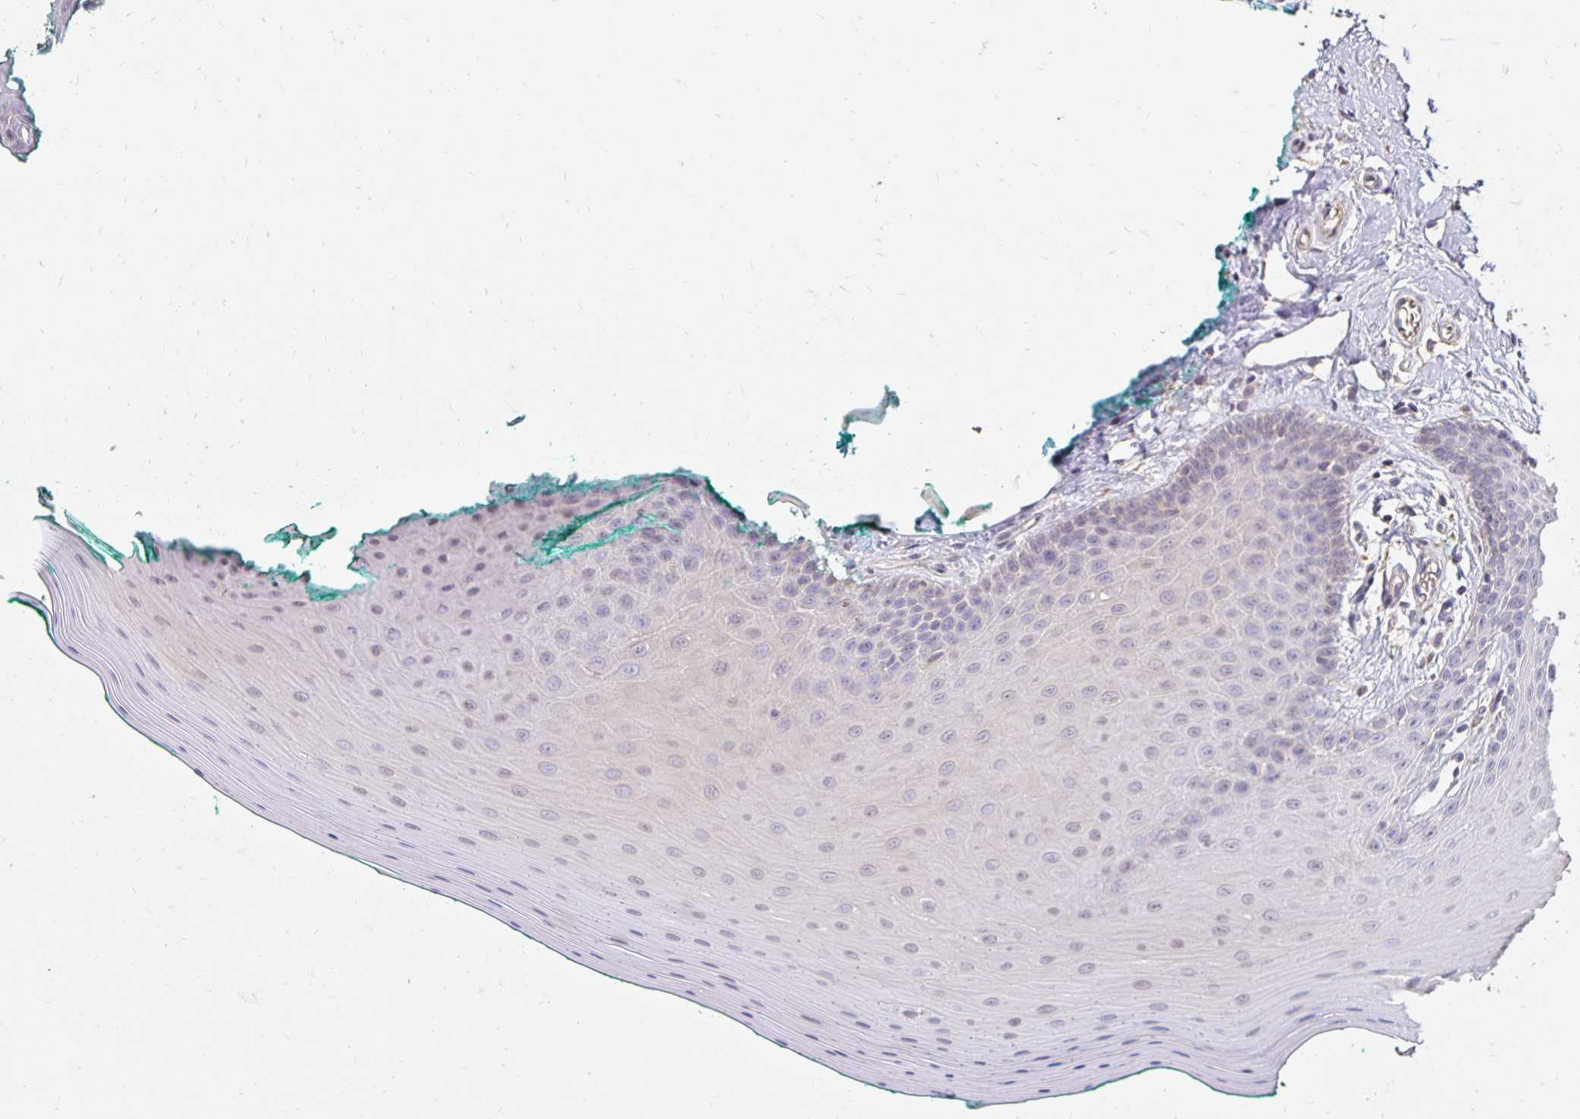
{"staining": {"intensity": "negative", "quantity": "none", "location": "none"}, "tissue": "oral mucosa", "cell_type": "Squamous epithelial cells", "image_type": "normal", "snomed": [{"axis": "morphology", "description": "Normal tissue, NOS"}, {"axis": "topography", "description": "Oral tissue"}], "caption": "Immunohistochemistry (IHC) photomicrograph of normal oral mucosa: oral mucosa stained with DAB displays no significant protein staining in squamous epithelial cells.", "gene": "PNPLA3", "patient": {"sex": "female", "age": 40}}